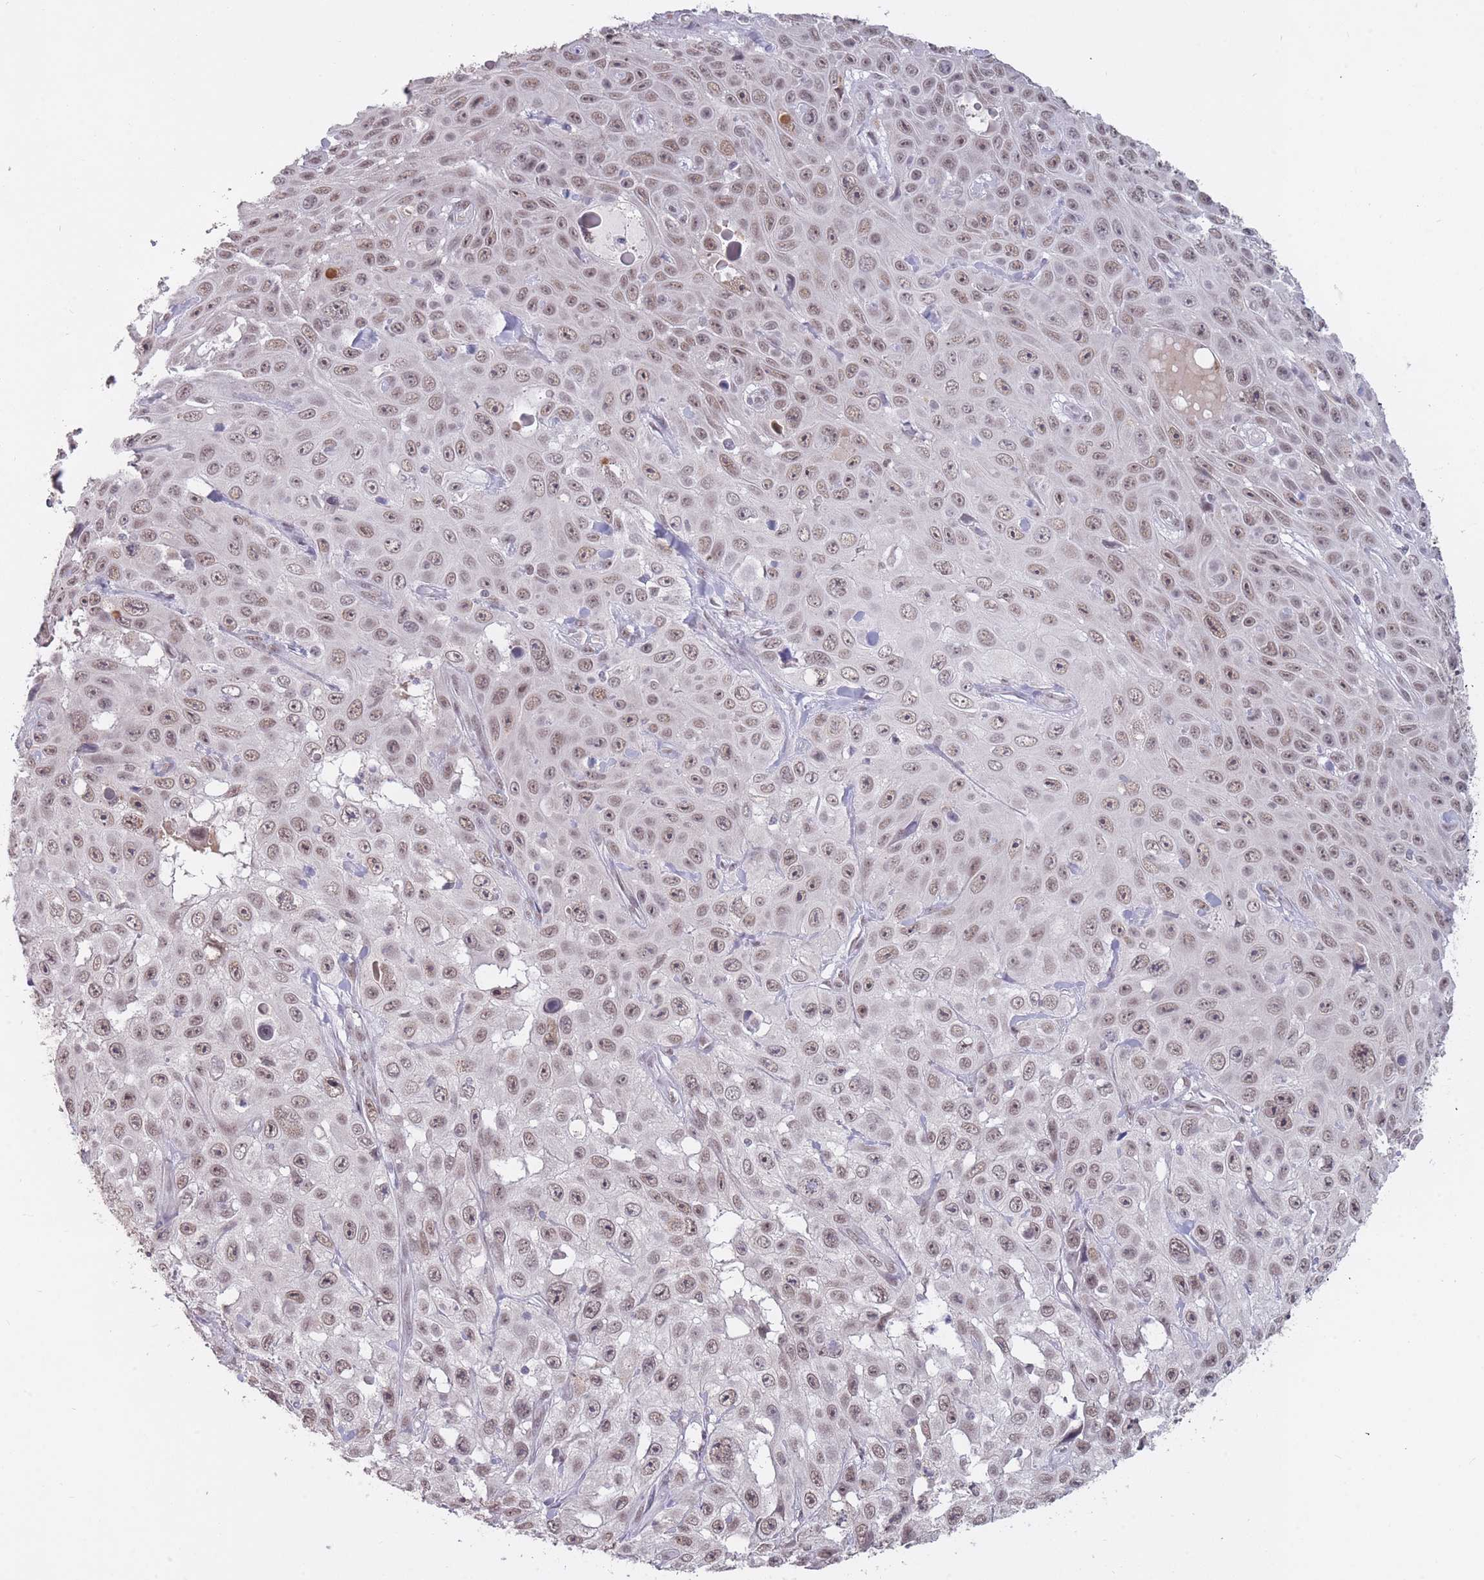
{"staining": {"intensity": "weak", "quantity": ">75%", "location": "nuclear"}, "tissue": "skin cancer", "cell_type": "Tumor cells", "image_type": "cancer", "snomed": [{"axis": "morphology", "description": "Squamous cell carcinoma, NOS"}, {"axis": "topography", "description": "Skin"}], "caption": "Brown immunohistochemical staining in skin cancer demonstrates weak nuclear positivity in about >75% of tumor cells.", "gene": "HNRNPUL1", "patient": {"sex": "male", "age": 82}}